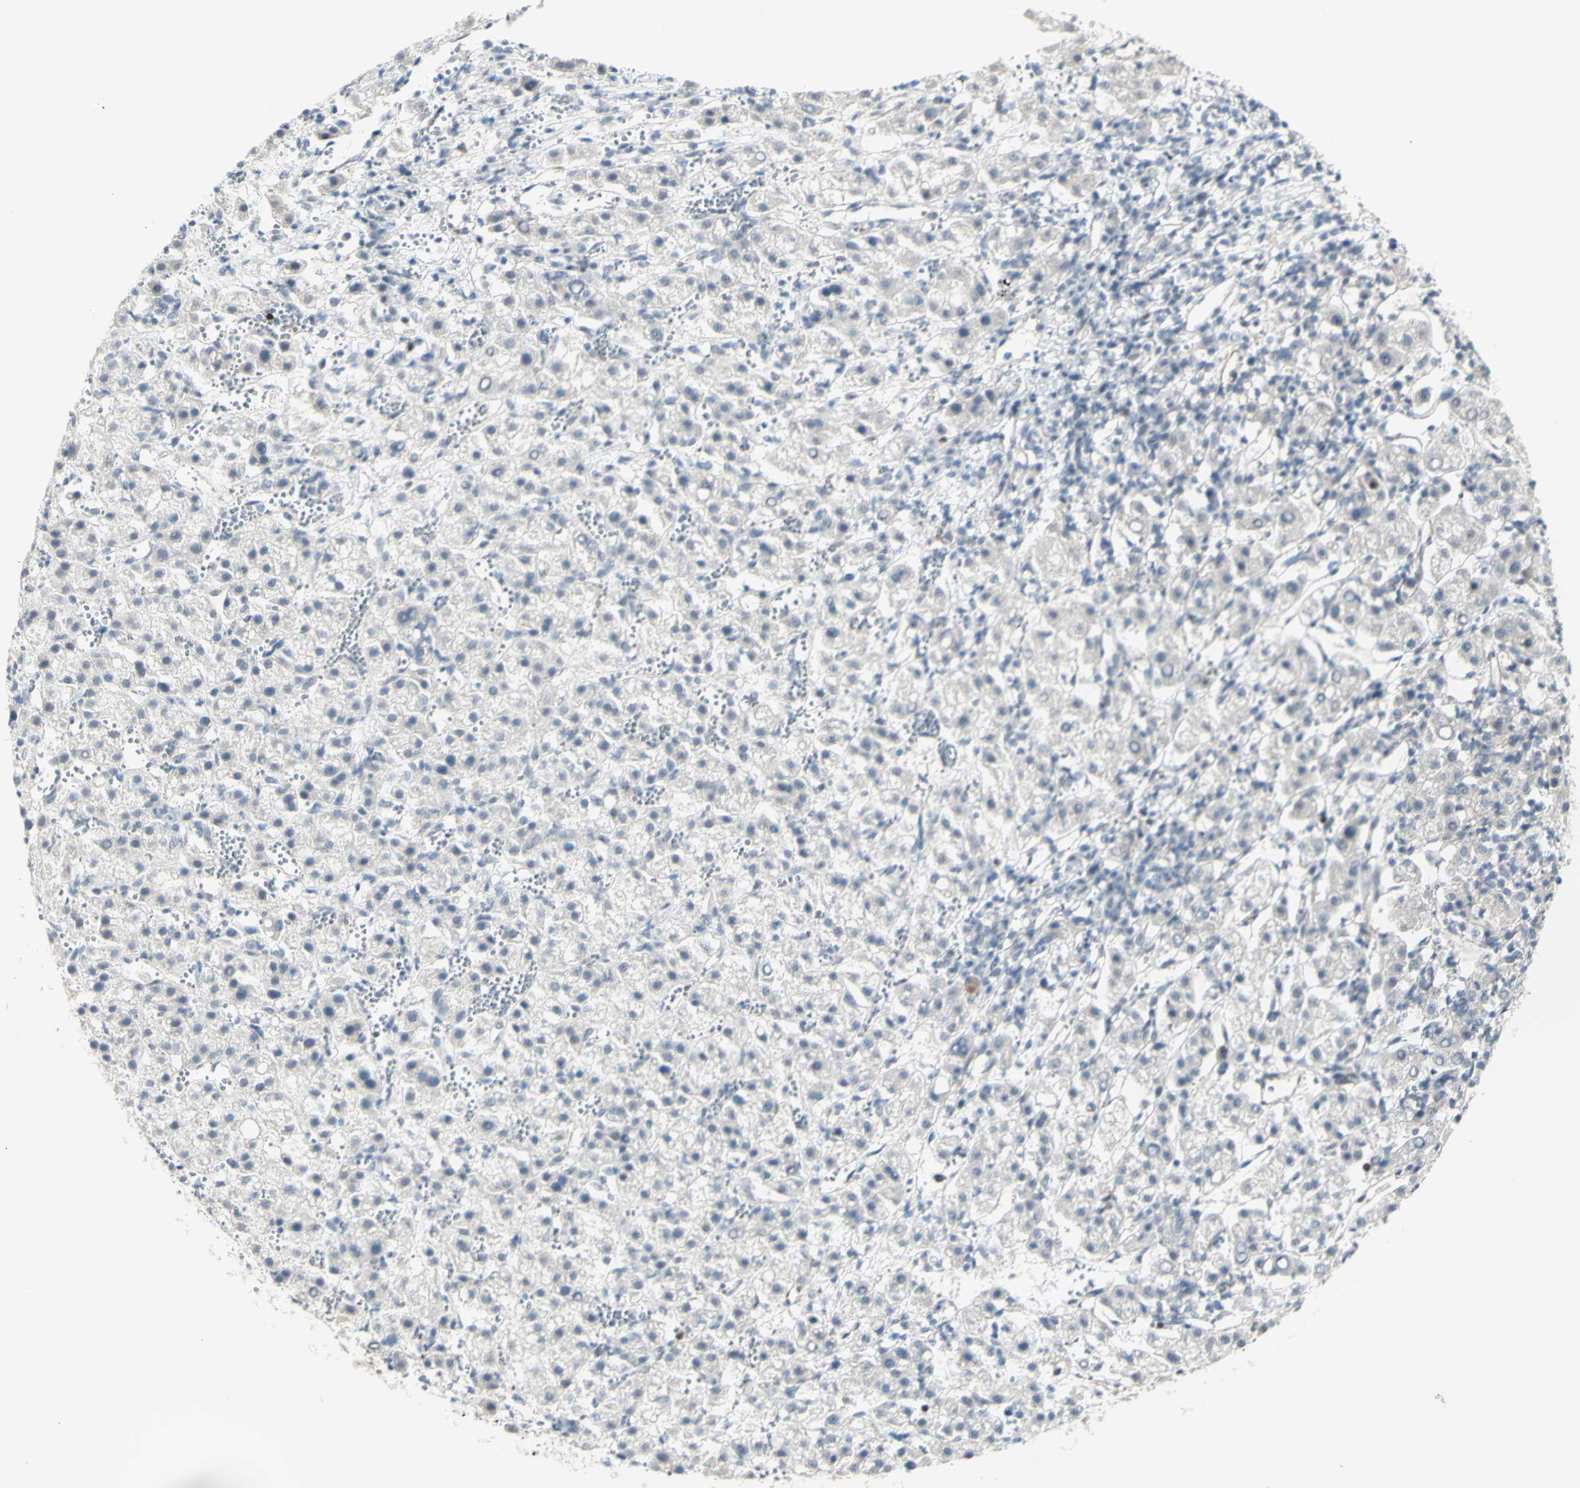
{"staining": {"intensity": "negative", "quantity": "none", "location": "none"}, "tissue": "liver cancer", "cell_type": "Tumor cells", "image_type": "cancer", "snomed": [{"axis": "morphology", "description": "Carcinoma, Hepatocellular, NOS"}, {"axis": "topography", "description": "Liver"}], "caption": "Liver cancer was stained to show a protein in brown. There is no significant expression in tumor cells.", "gene": "ZMYM6", "patient": {"sex": "female", "age": 58}}